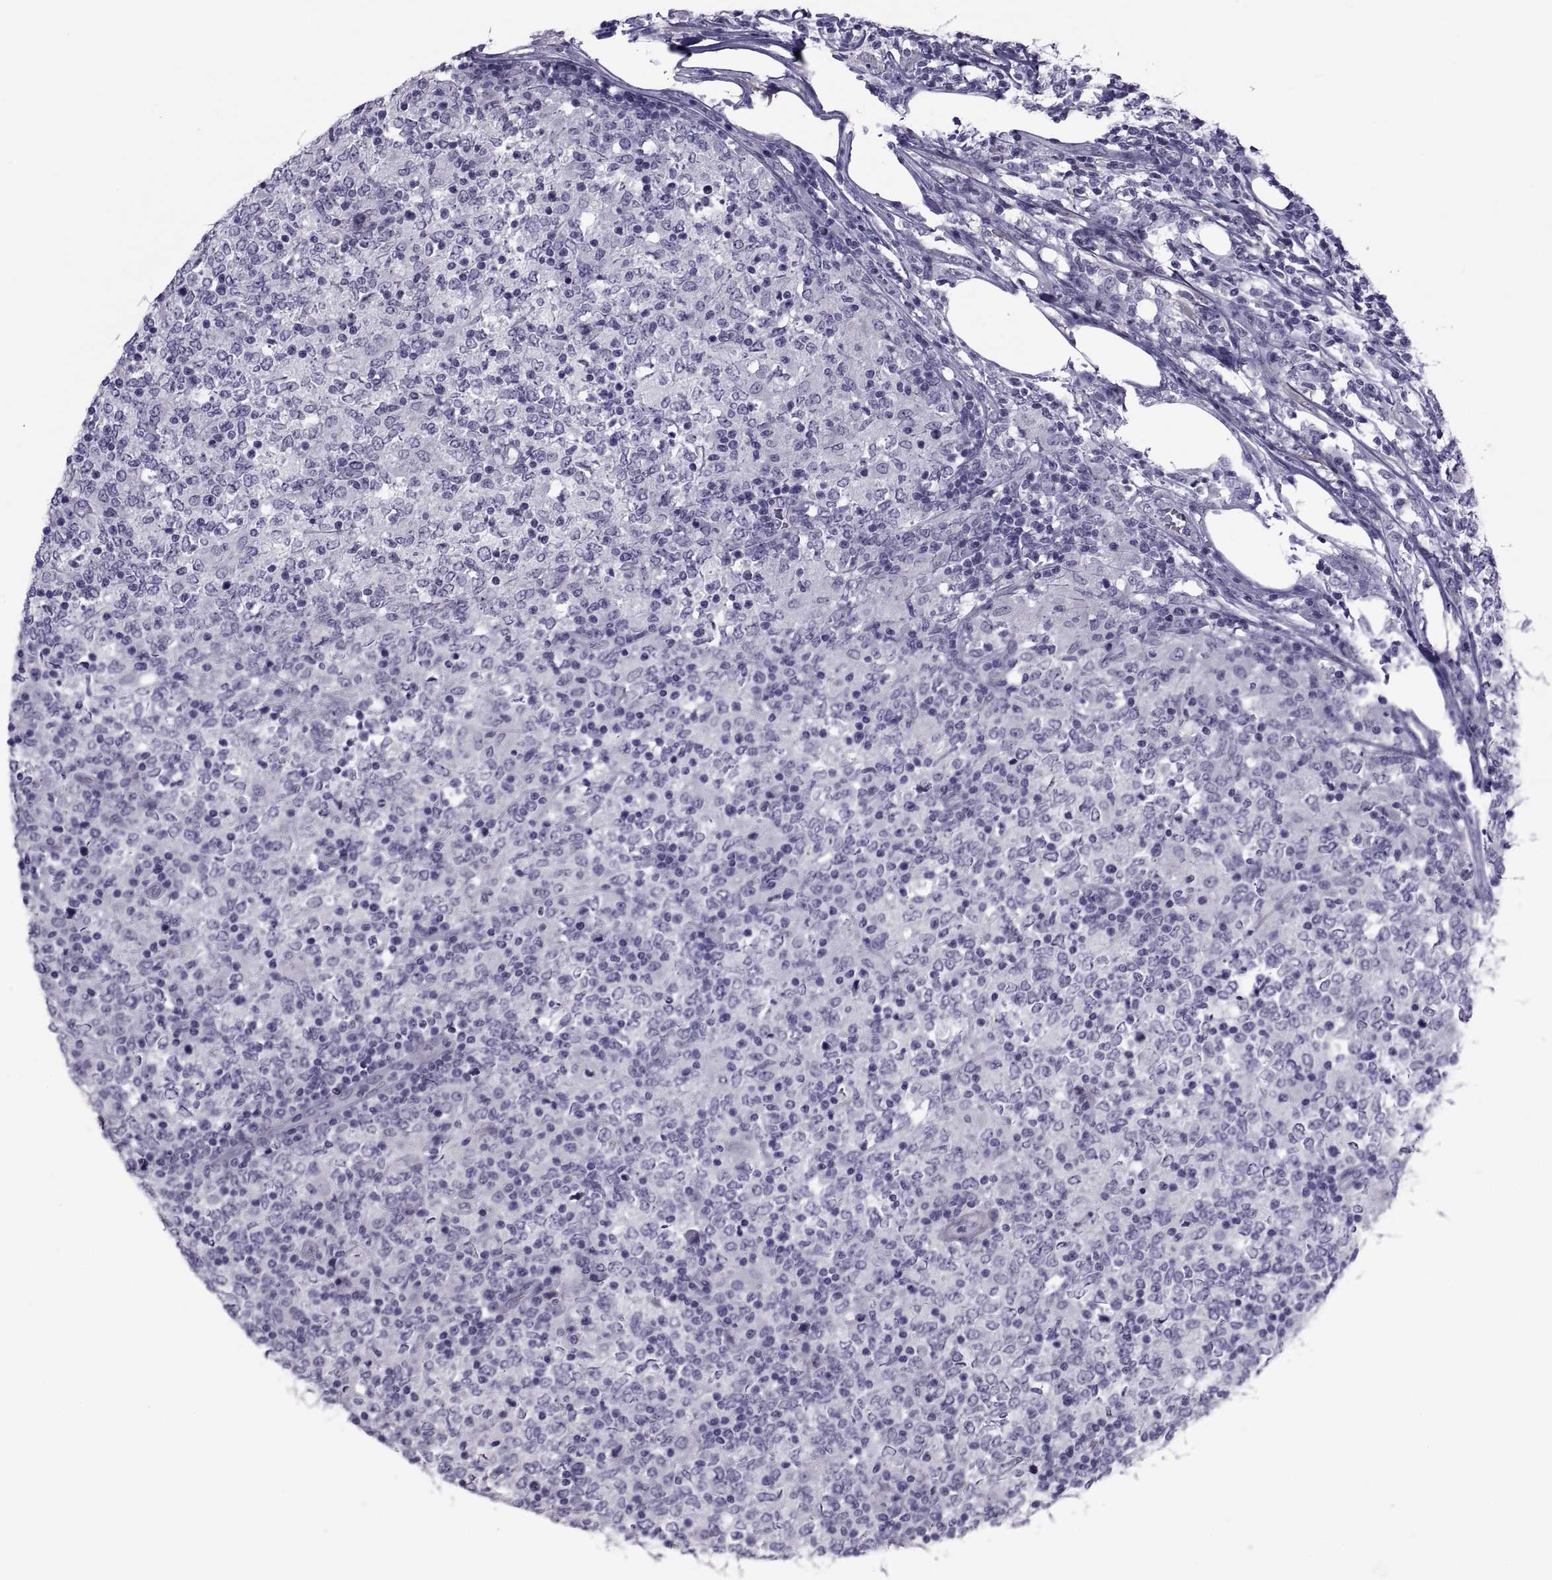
{"staining": {"intensity": "negative", "quantity": "none", "location": "none"}, "tissue": "lymphoma", "cell_type": "Tumor cells", "image_type": "cancer", "snomed": [{"axis": "morphology", "description": "Malignant lymphoma, non-Hodgkin's type, High grade"}, {"axis": "topography", "description": "Lymph node"}], "caption": "Immunohistochemistry micrograph of human lymphoma stained for a protein (brown), which exhibits no staining in tumor cells.", "gene": "MAGEB1", "patient": {"sex": "female", "age": 84}}